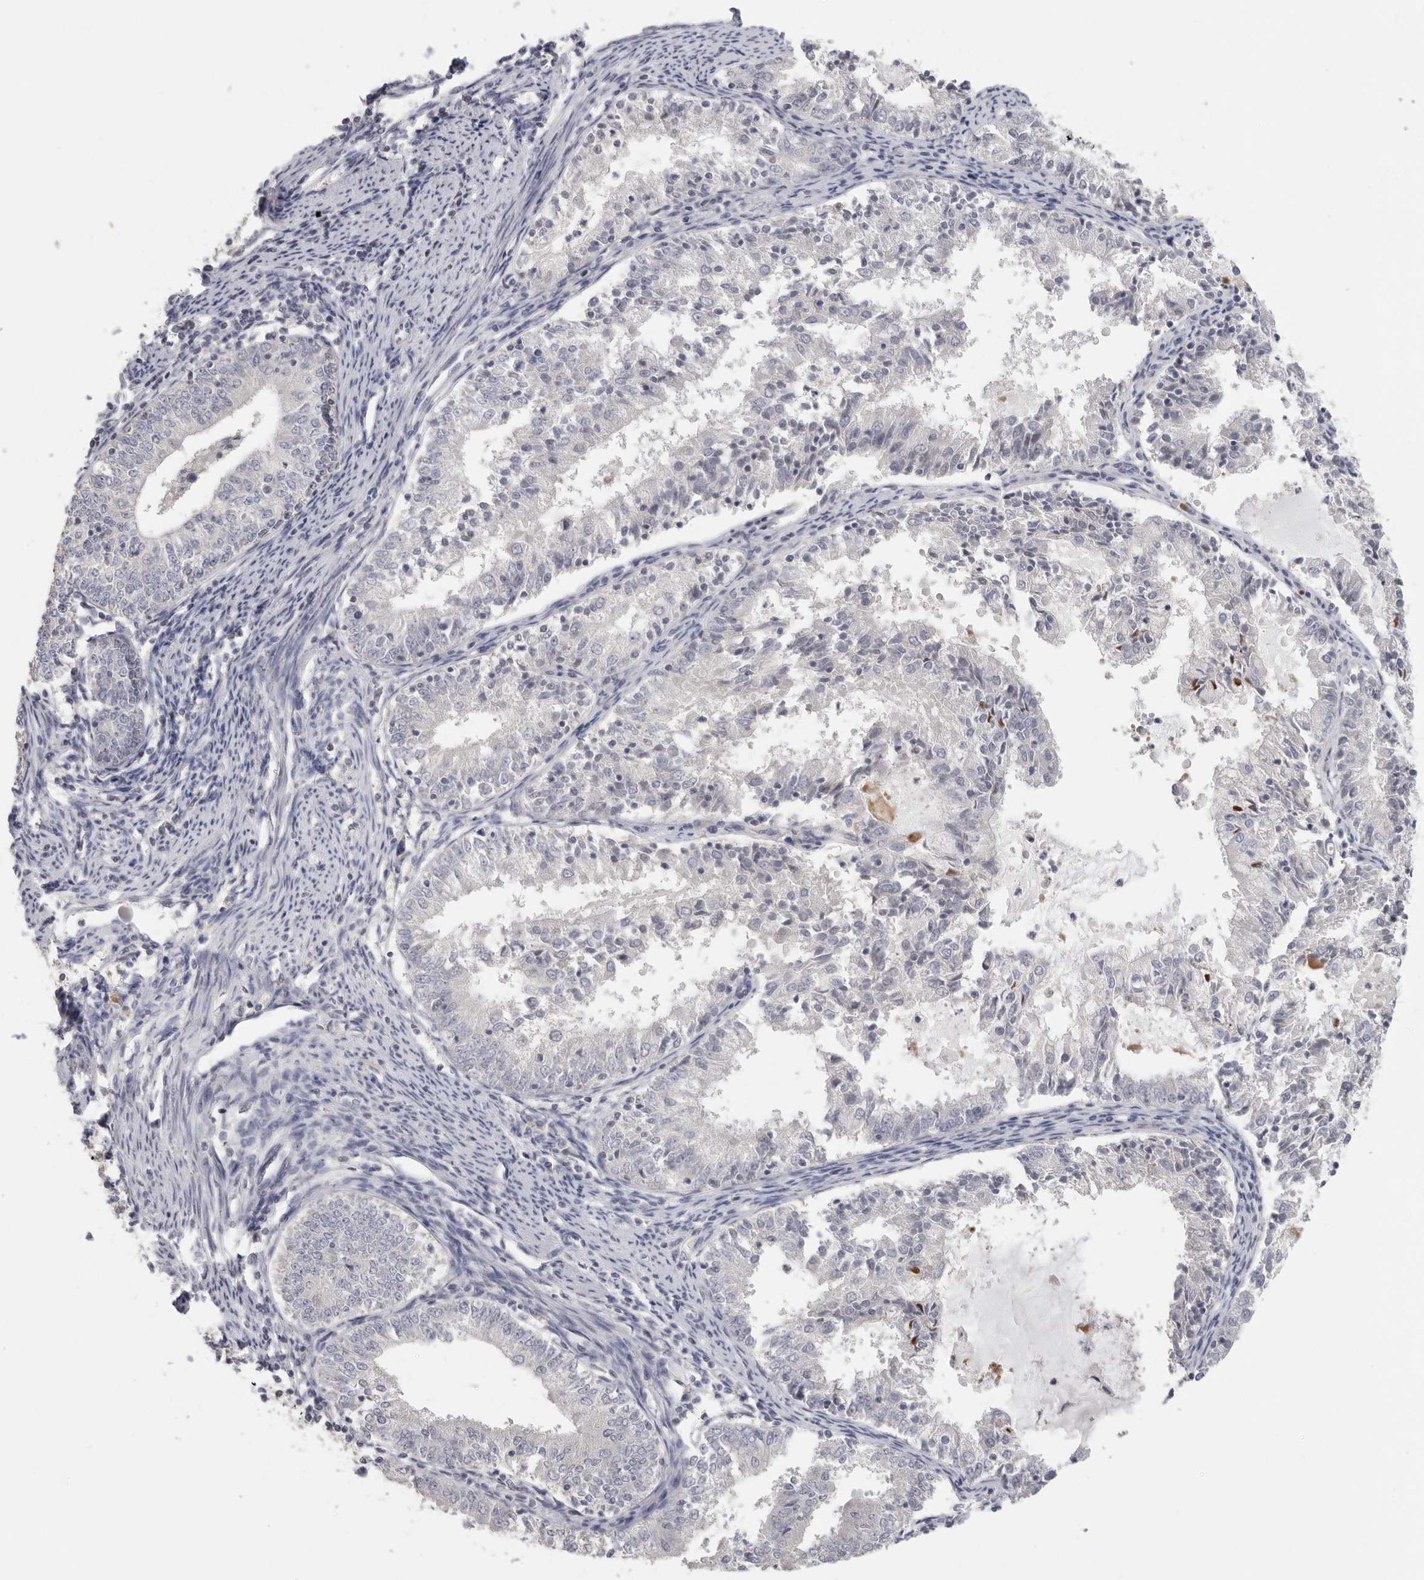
{"staining": {"intensity": "negative", "quantity": "none", "location": "none"}, "tissue": "endometrial cancer", "cell_type": "Tumor cells", "image_type": "cancer", "snomed": [{"axis": "morphology", "description": "Adenocarcinoma, NOS"}, {"axis": "topography", "description": "Endometrium"}], "caption": "Protein analysis of endometrial adenocarcinoma shows no significant staining in tumor cells. (DAB immunohistochemistry, high magnification).", "gene": "DNAJC11", "patient": {"sex": "female", "age": 57}}